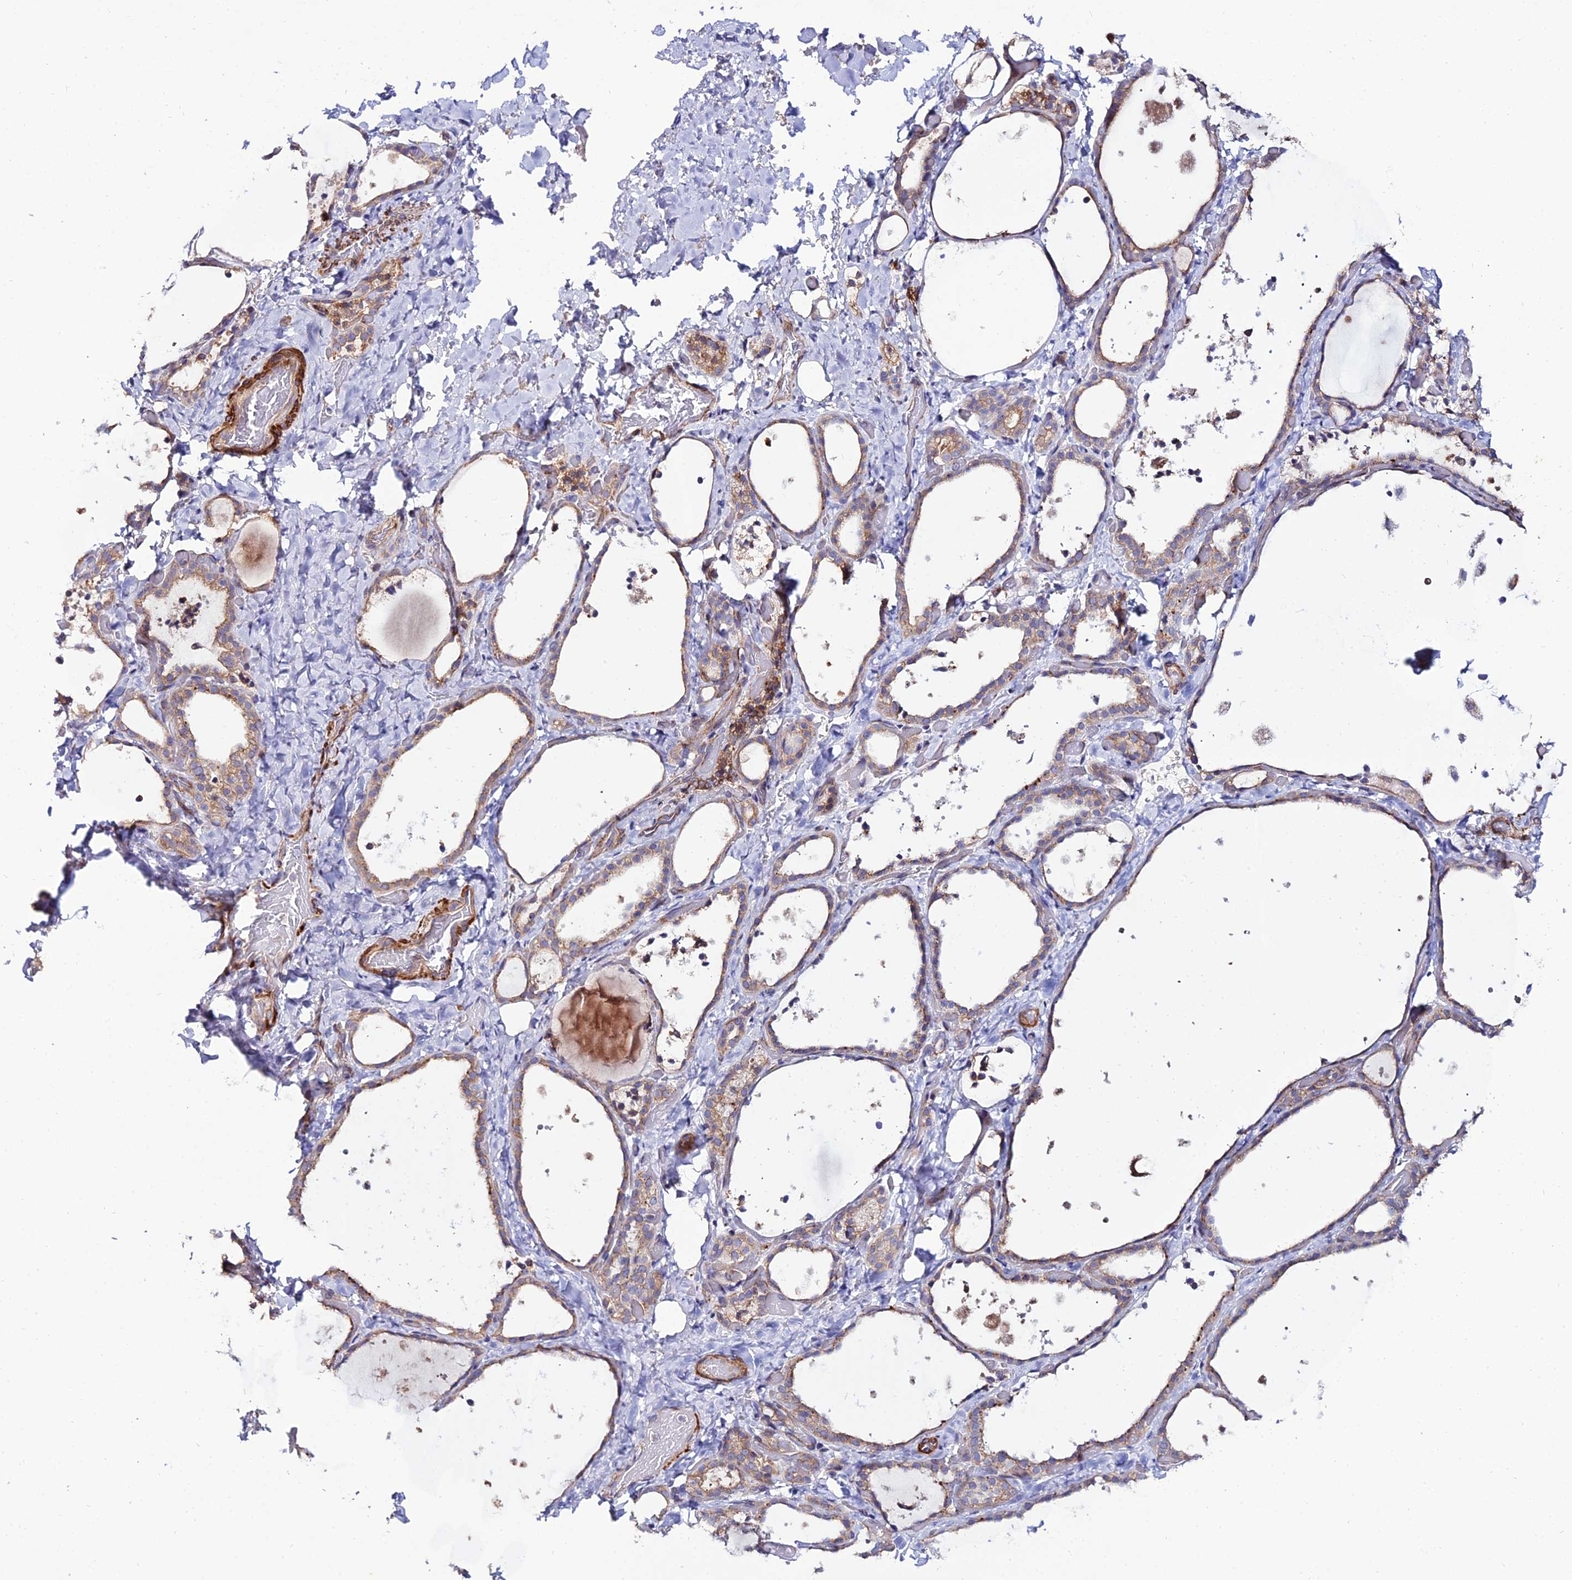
{"staining": {"intensity": "weak", "quantity": ">75%", "location": "cytoplasmic/membranous"}, "tissue": "thyroid gland", "cell_type": "Glandular cells", "image_type": "normal", "snomed": [{"axis": "morphology", "description": "Normal tissue, NOS"}, {"axis": "topography", "description": "Thyroid gland"}], "caption": "Normal thyroid gland displays weak cytoplasmic/membranous staining in about >75% of glandular cells (Stains: DAB in brown, nuclei in blue, Microscopy: brightfield microscopy at high magnification)..", "gene": "ARL6IP1", "patient": {"sex": "female", "age": 44}}